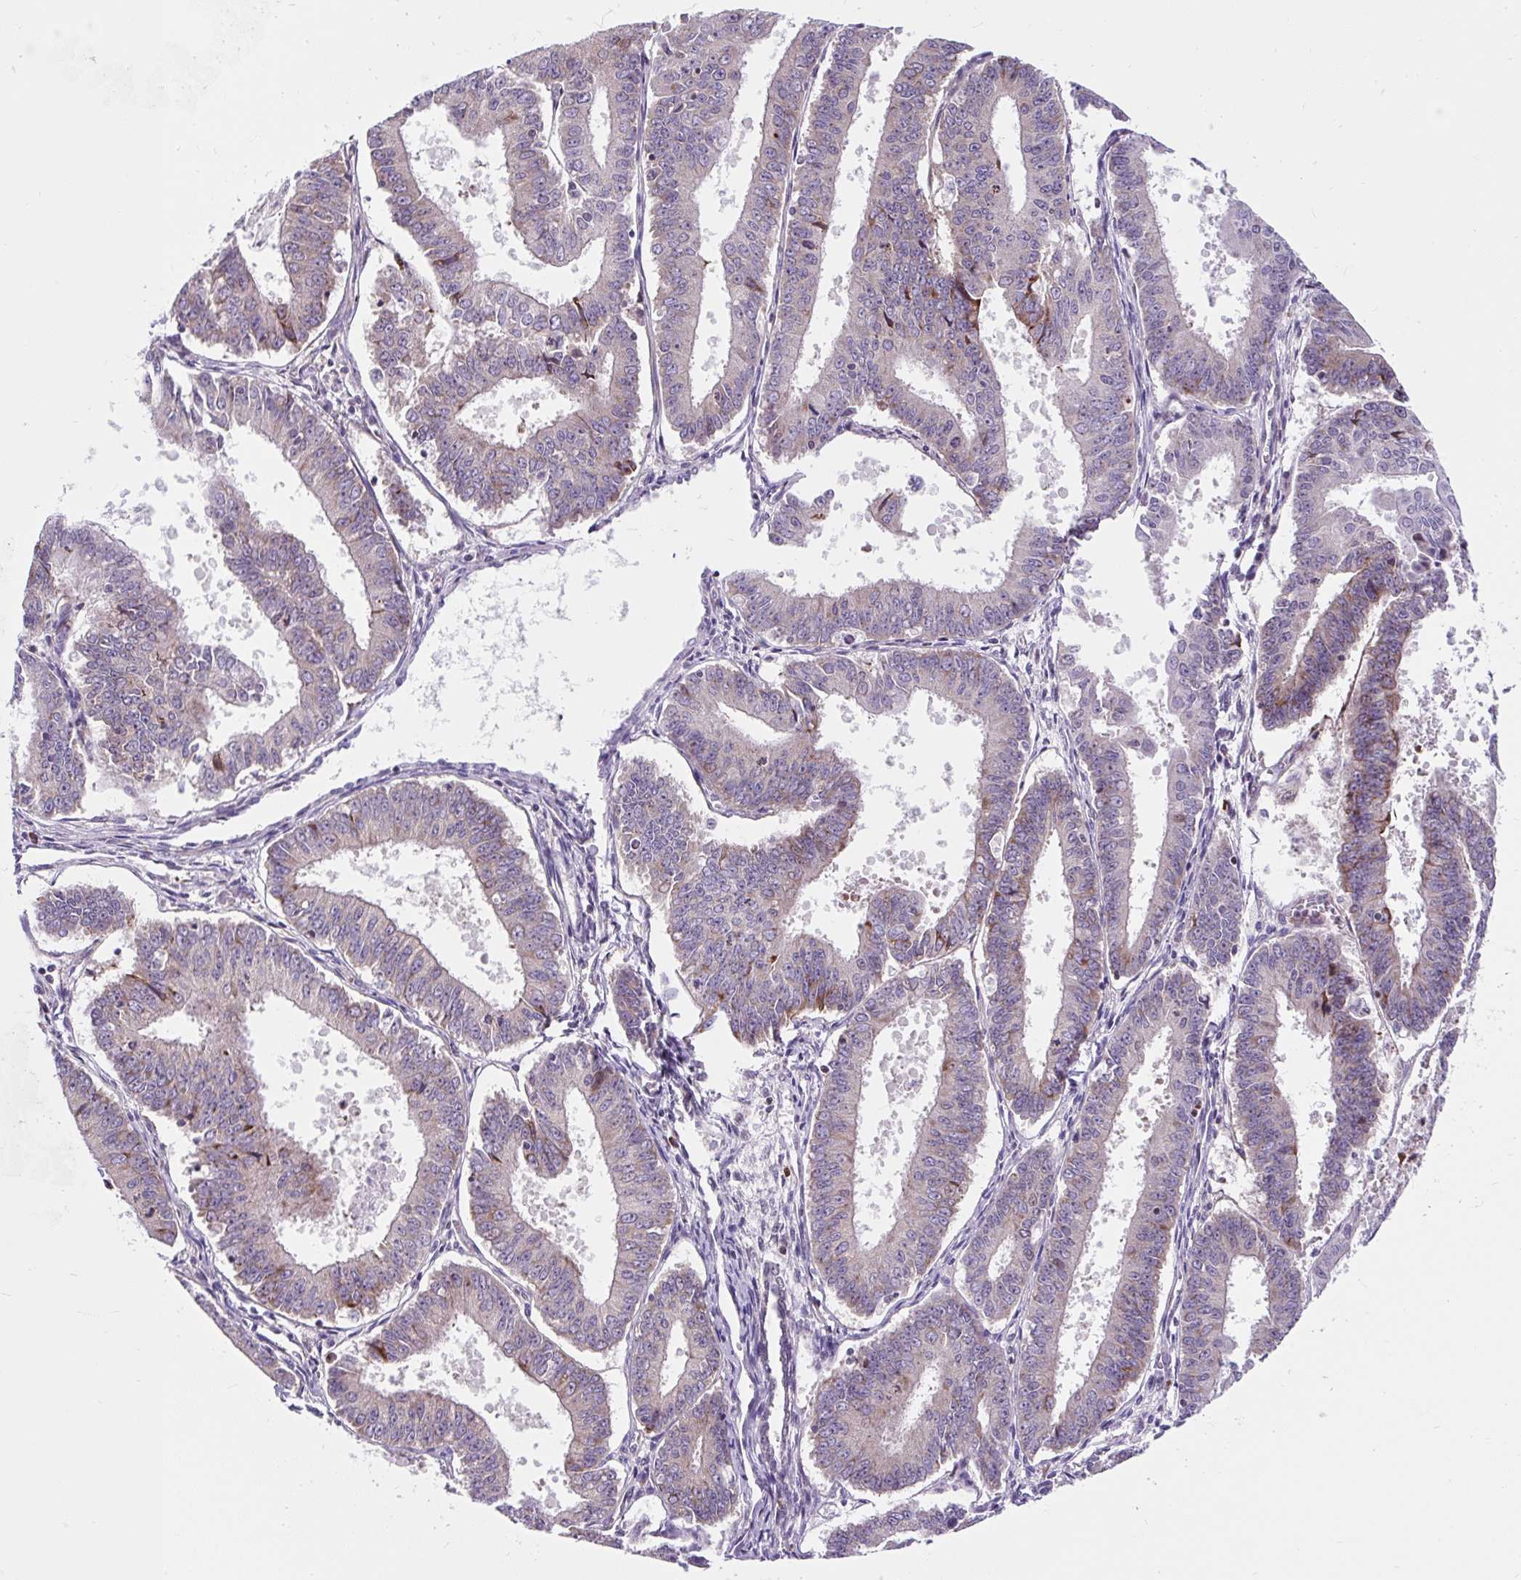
{"staining": {"intensity": "moderate", "quantity": "<25%", "location": "cytoplasmic/membranous"}, "tissue": "endometrial cancer", "cell_type": "Tumor cells", "image_type": "cancer", "snomed": [{"axis": "morphology", "description": "Adenocarcinoma, NOS"}, {"axis": "topography", "description": "Endometrium"}], "caption": "Protein staining by immunohistochemistry reveals moderate cytoplasmic/membranous staining in about <25% of tumor cells in endometrial cancer.", "gene": "CISD3", "patient": {"sex": "female", "age": 73}}